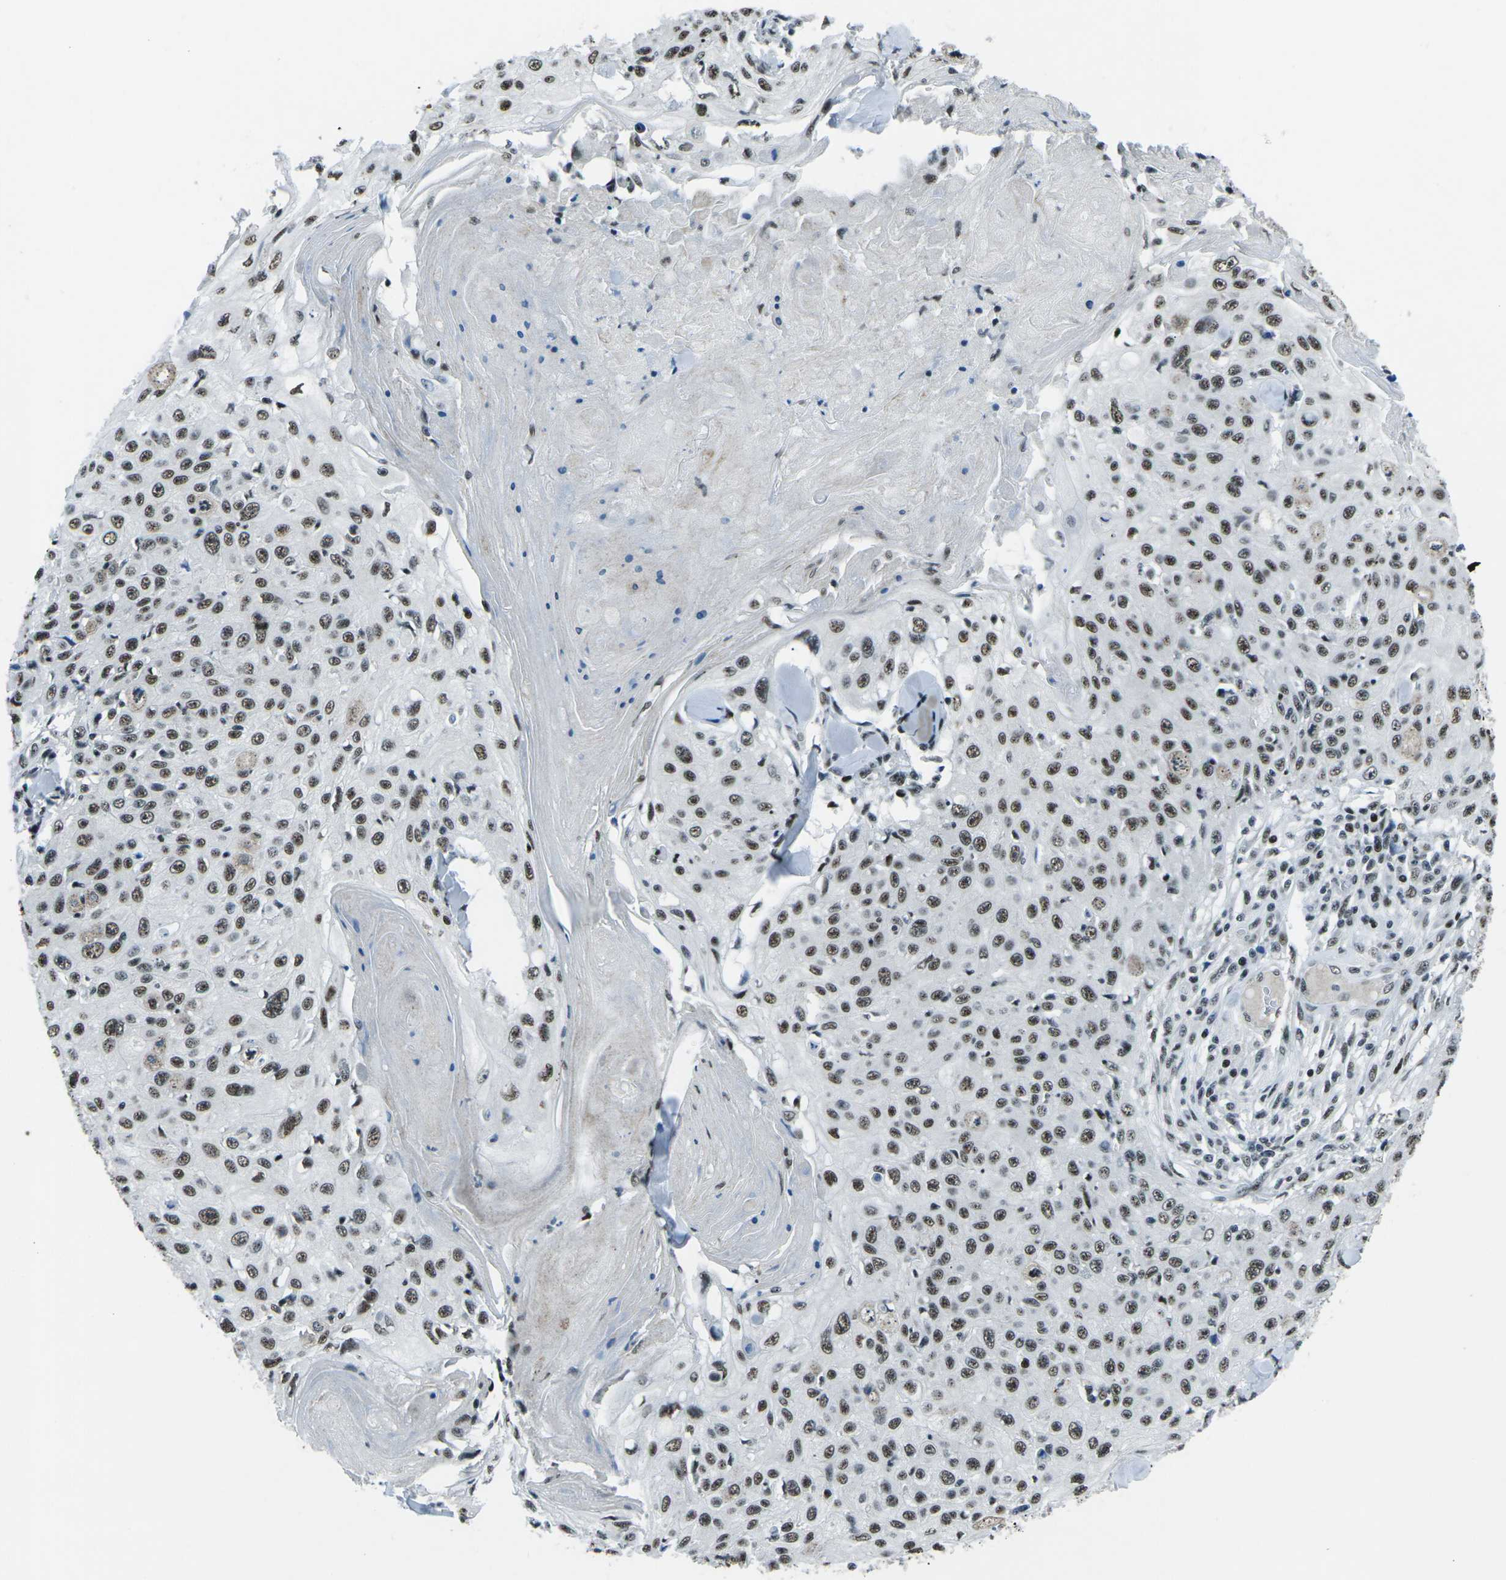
{"staining": {"intensity": "moderate", "quantity": ">75%", "location": "nuclear"}, "tissue": "skin cancer", "cell_type": "Tumor cells", "image_type": "cancer", "snomed": [{"axis": "morphology", "description": "Squamous cell carcinoma, NOS"}, {"axis": "topography", "description": "Skin"}], "caption": "Immunohistochemical staining of skin cancer (squamous cell carcinoma) demonstrates medium levels of moderate nuclear protein expression in about >75% of tumor cells.", "gene": "RBL2", "patient": {"sex": "male", "age": 86}}